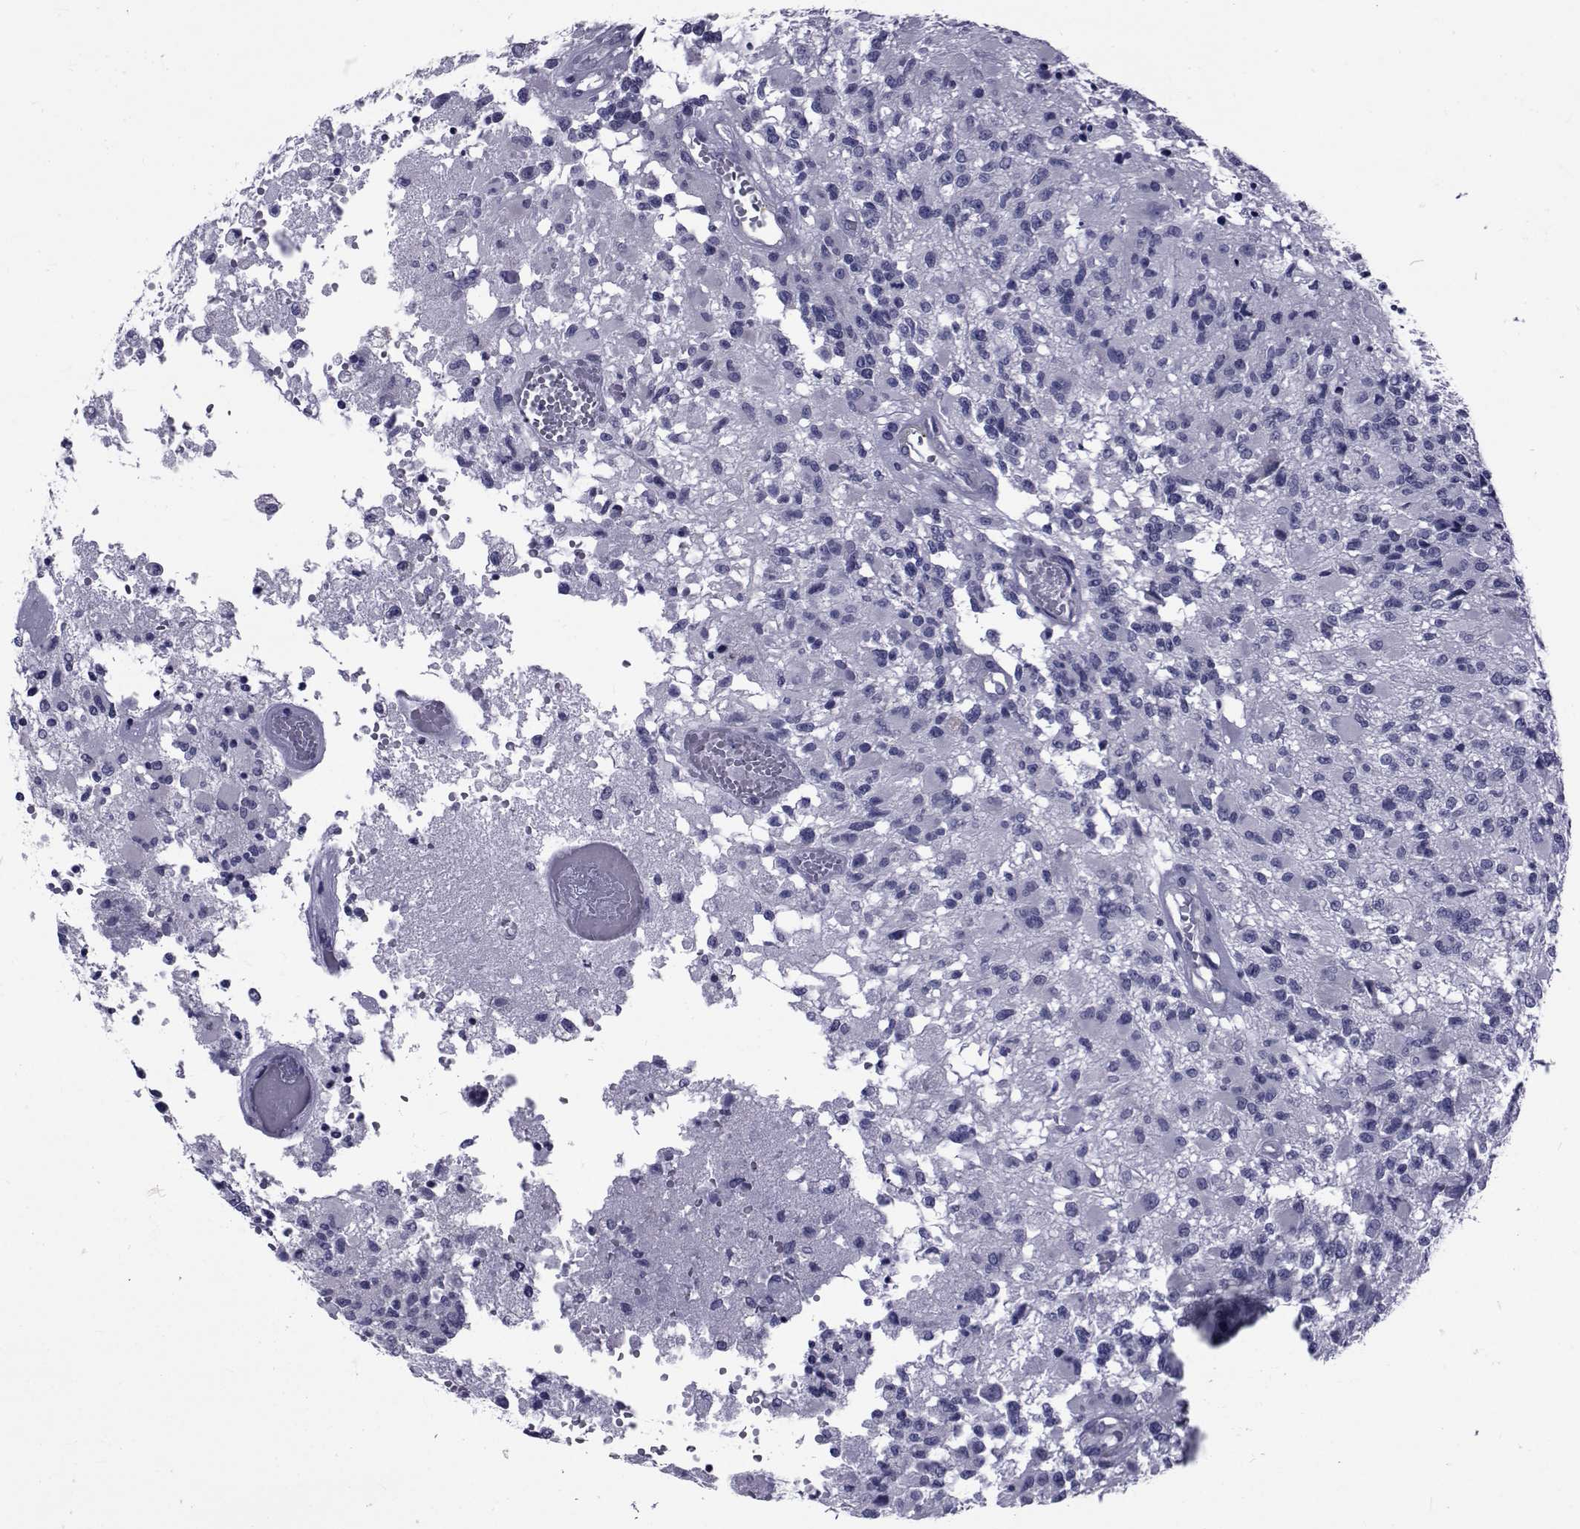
{"staining": {"intensity": "negative", "quantity": "none", "location": "none"}, "tissue": "glioma", "cell_type": "Tumor cells", "image_type": "cancer", "snomed": [{"axis": "morphology", "description": "Glioma, malignant, High grade"}, {"axis": "topography", "description": "Brain"}], "caption": "Micrograph shows no protein expression in tumor cells of glioma tissue. (DAB IHC, high magnification).", "gene": "GKAP1", "patient": {"sex": "female", "age": 63}}